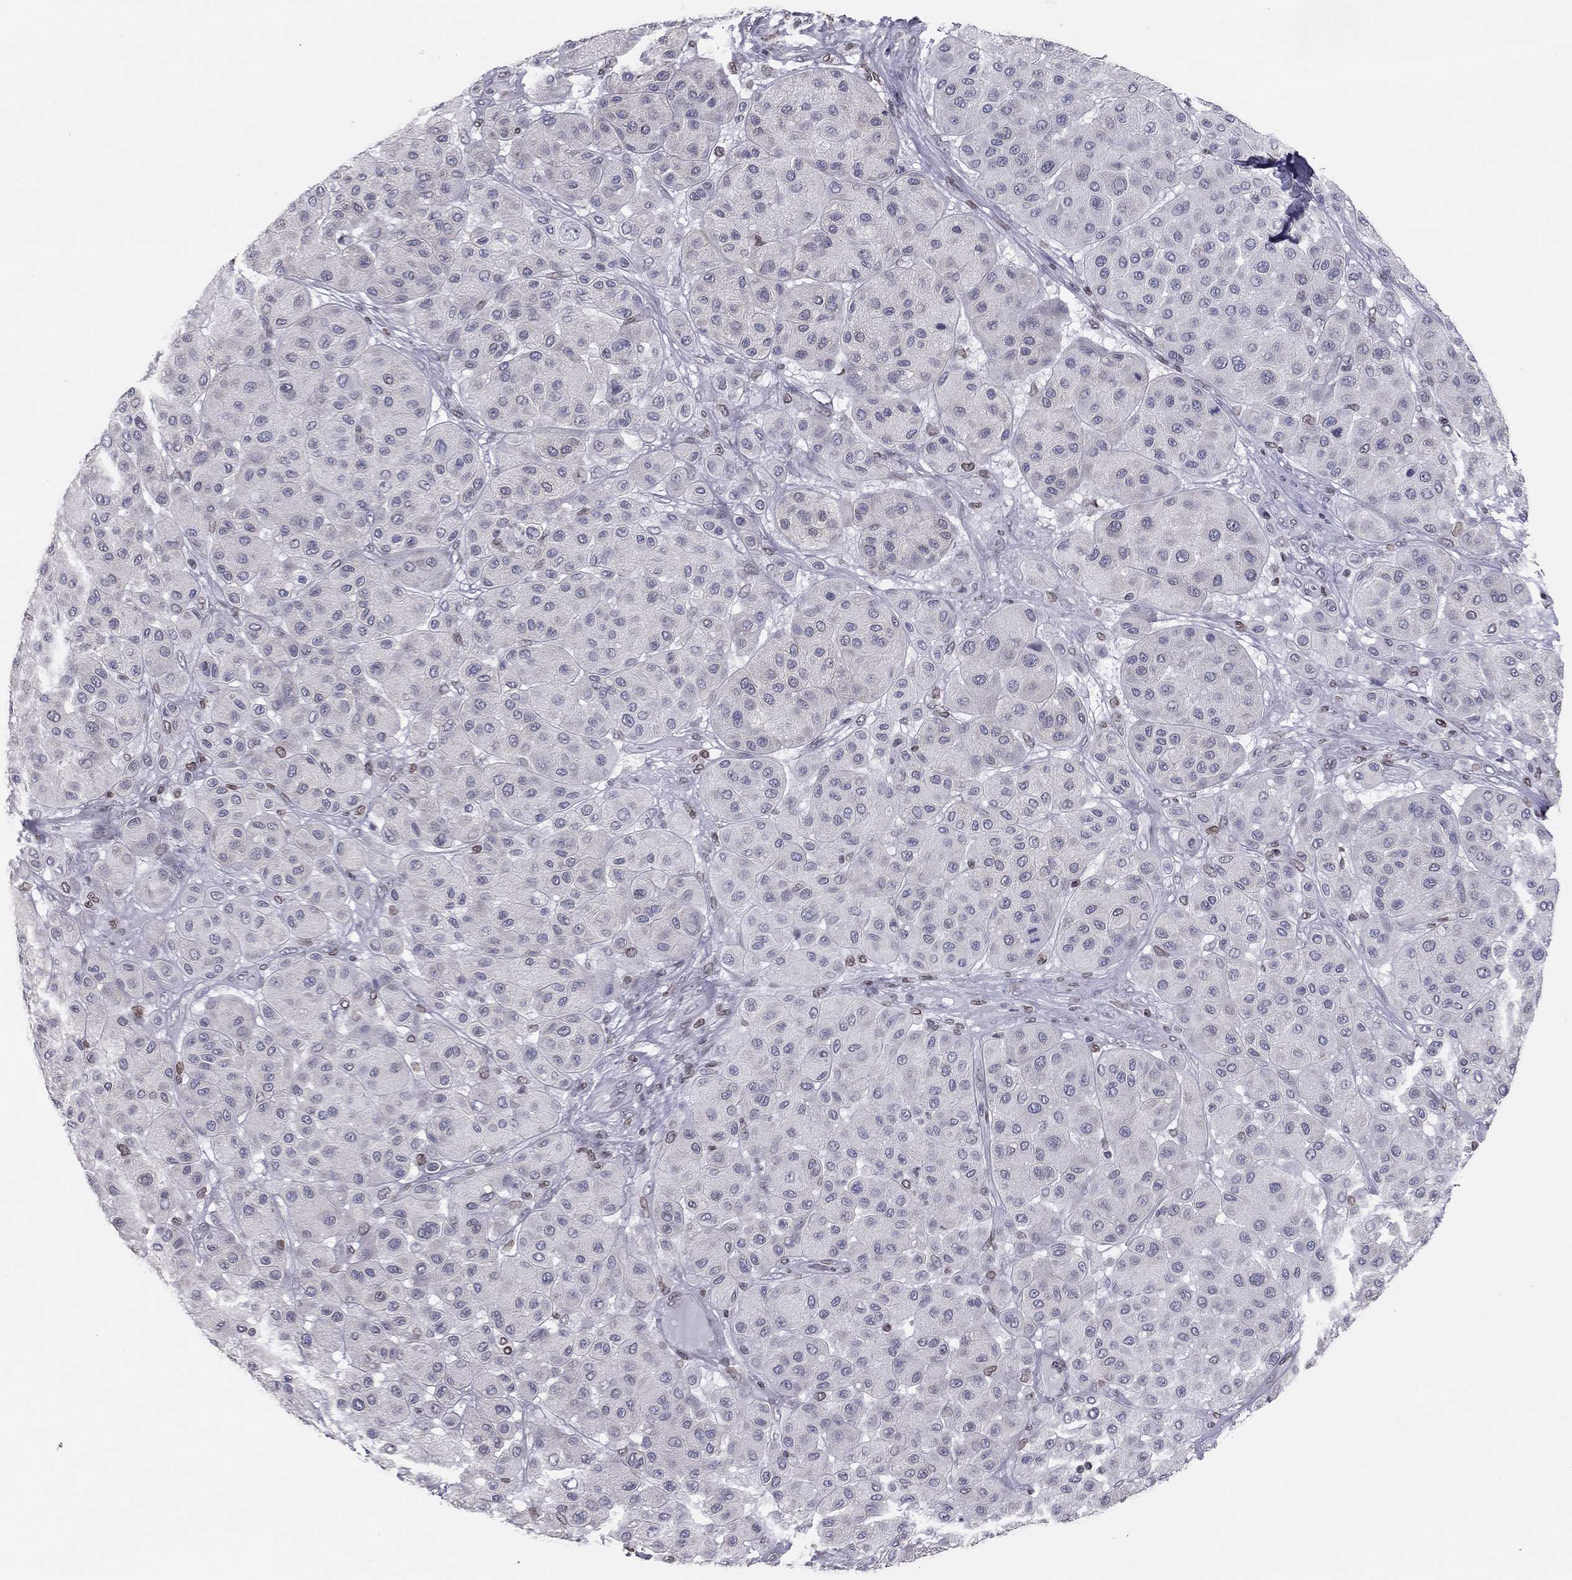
{"staining": {"intensity": "negative", "quantity": "none", "location": "none"}, "tissue": "melanoma", "cell_type": "Tumor cells", "image_type": "cancer", "snomed": [{"axis": "morphology", "description": "Malignant melanoma, Metastatic site"}, {"axis": "topography", "description": "Smooth muscle"}], "caption": "This is an immunohistochemistry (IHC) photomicrograph of malignant melanoma (metastatic site). There is no staining in tumor cells.", "gene": "ESPL1", "patient": {"sex": "male", "age": 41}}